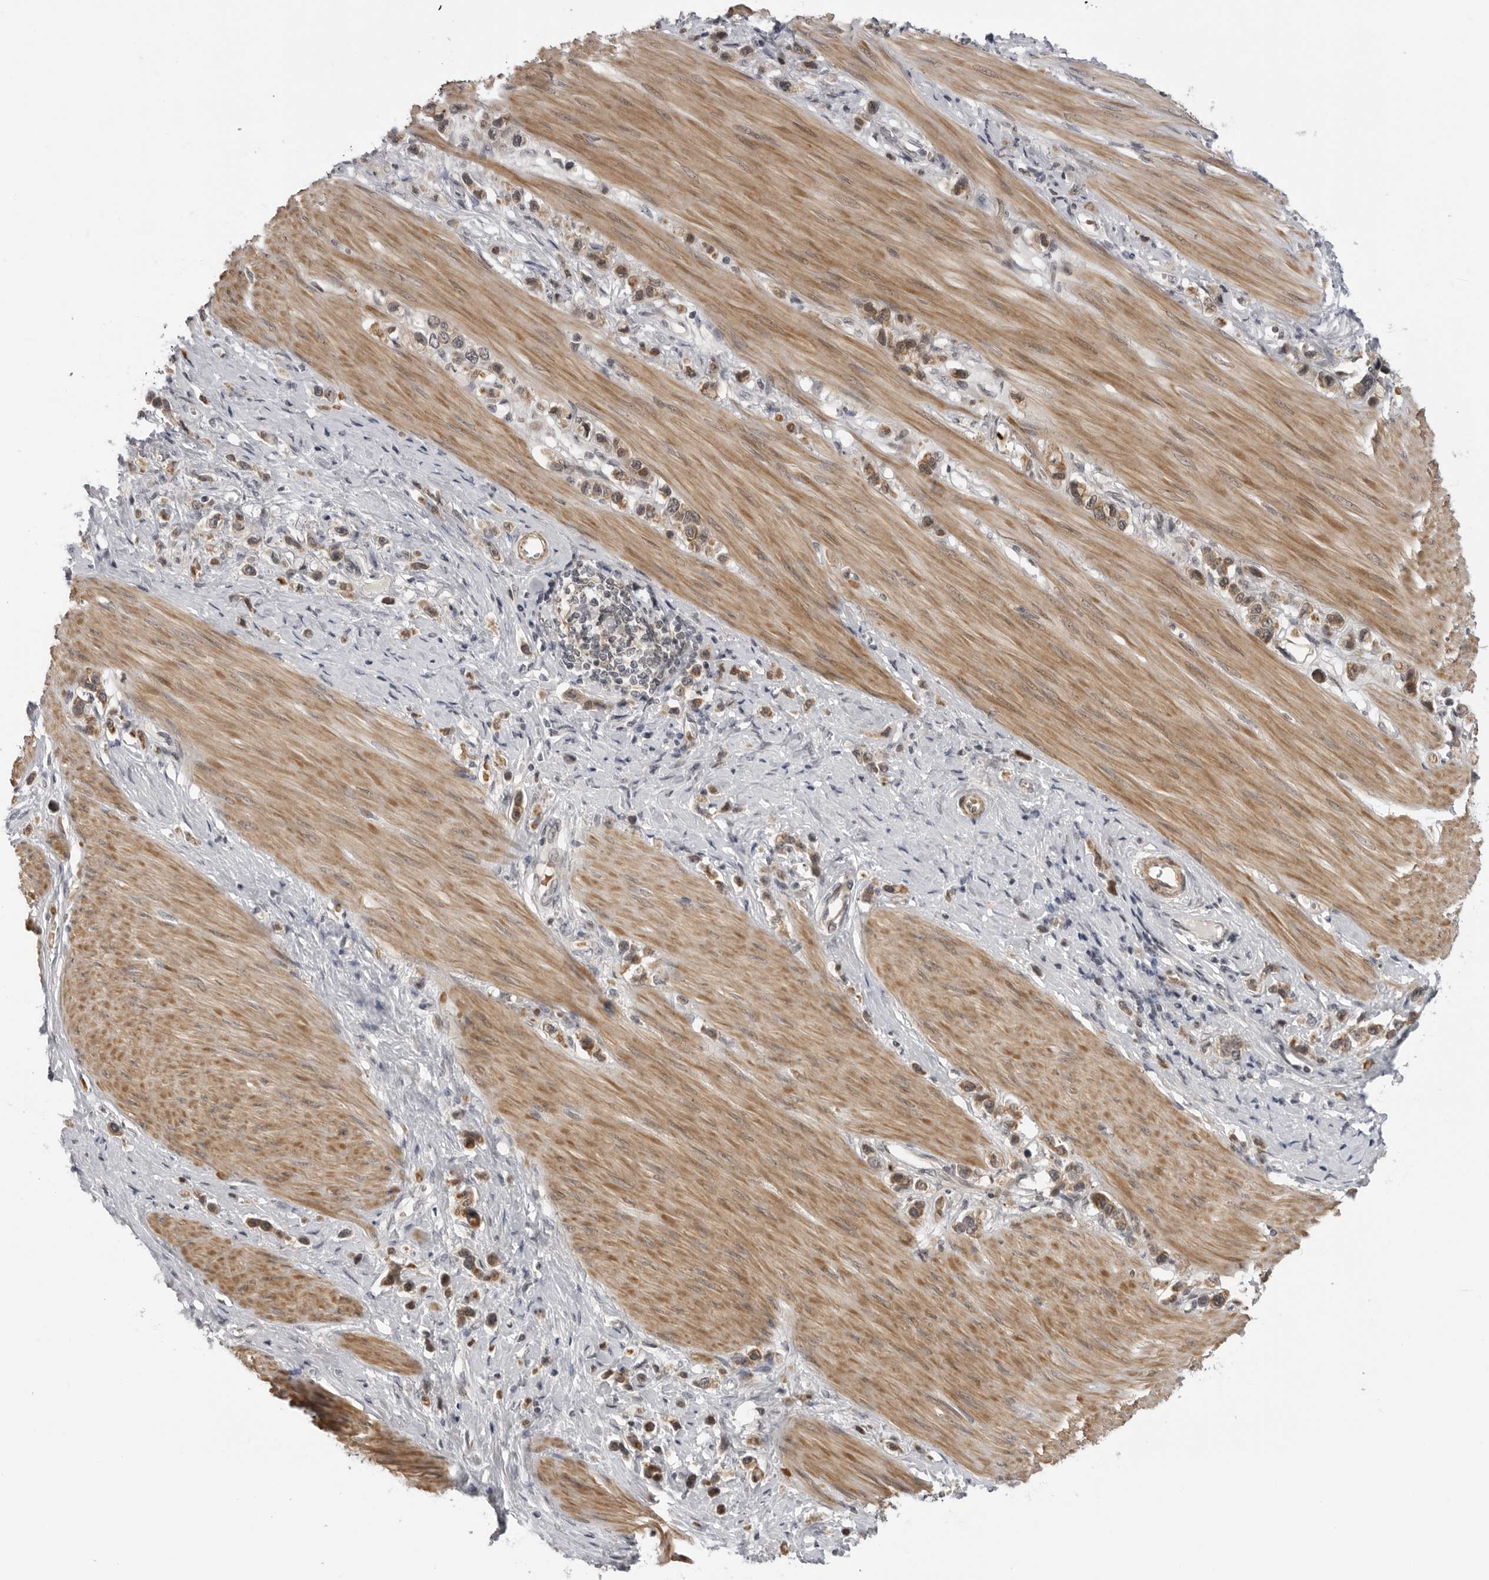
{"staining": {"intensity": "moderate", "quantity": ">75%", "location": "cytoplasmic/membranous"}, "tissue": "stomach cancer", "cell_type": "Tumor cells", "image_type": "cancer", "snomed": [{"axis": "morphology", "description": "Adenocarcinoma, NOS"}, {"axis": "topography", "description": "Stomach"}], "caption": "Brown immunohistochemical staining in human stomach cancer (adenocarcinoma) reveals moderate cytoplasmic/membranous positivity in about >75% of tumor cells.", "gene": "ALPK2", "patient": {"sex": "female", "age": 65}}